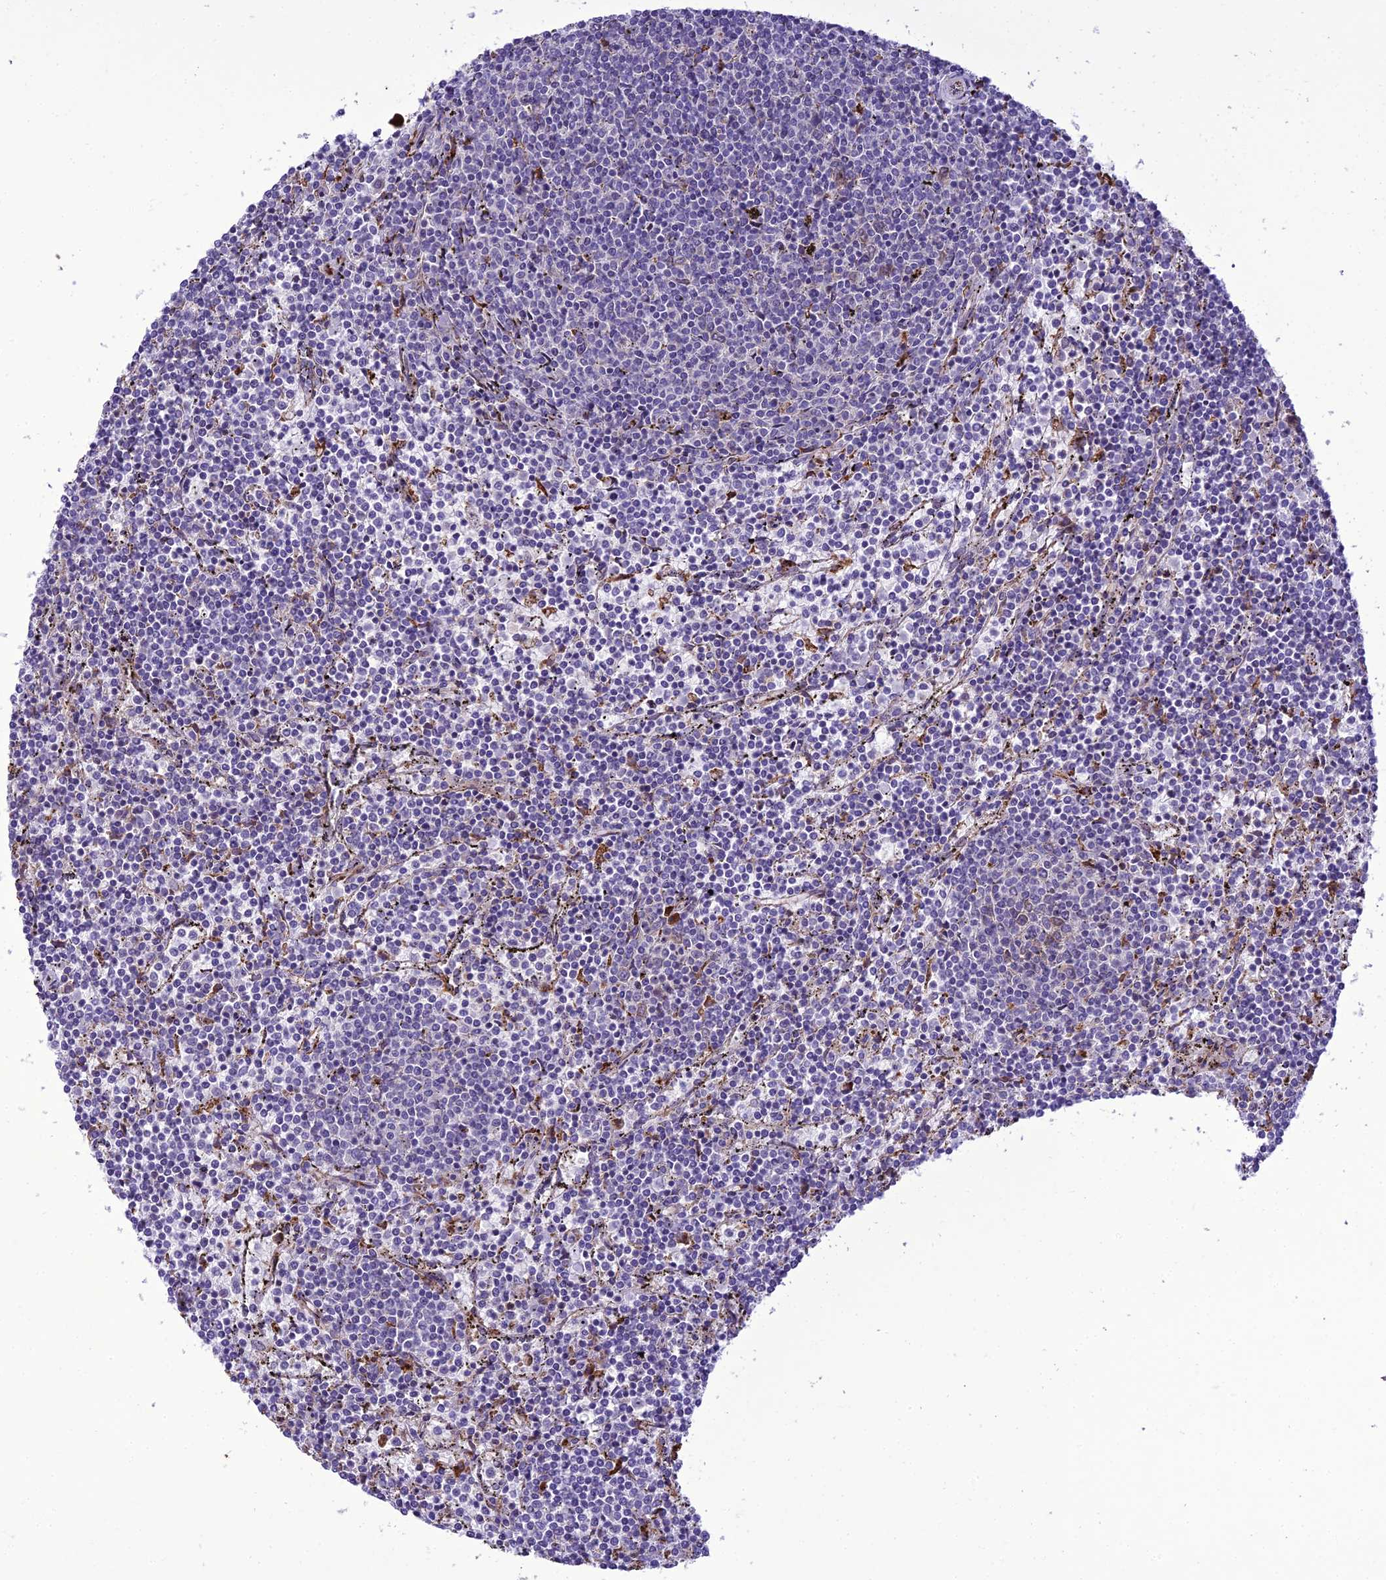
{"staining": {"intensity": "negative", "quantity": "none", "location": "none"}, "tissue": "lymphoma", "cell_type": "Tumor cells", "image_type": "cancer", "snomed": [{"axis": "morphology", "description": "Malignant lymphoma, non-Hodgkin's type, Low grade"}, {"axis": "topography", "description": "Spleen"}], "caption": "Immunohistochemistry (IHC) of low-grade malignant lymphoma, non-Hodgkin's type reveals no staining in tumor cells.", "gene": "NEURL2", "patient": {"sex": "female", "age": 50}}